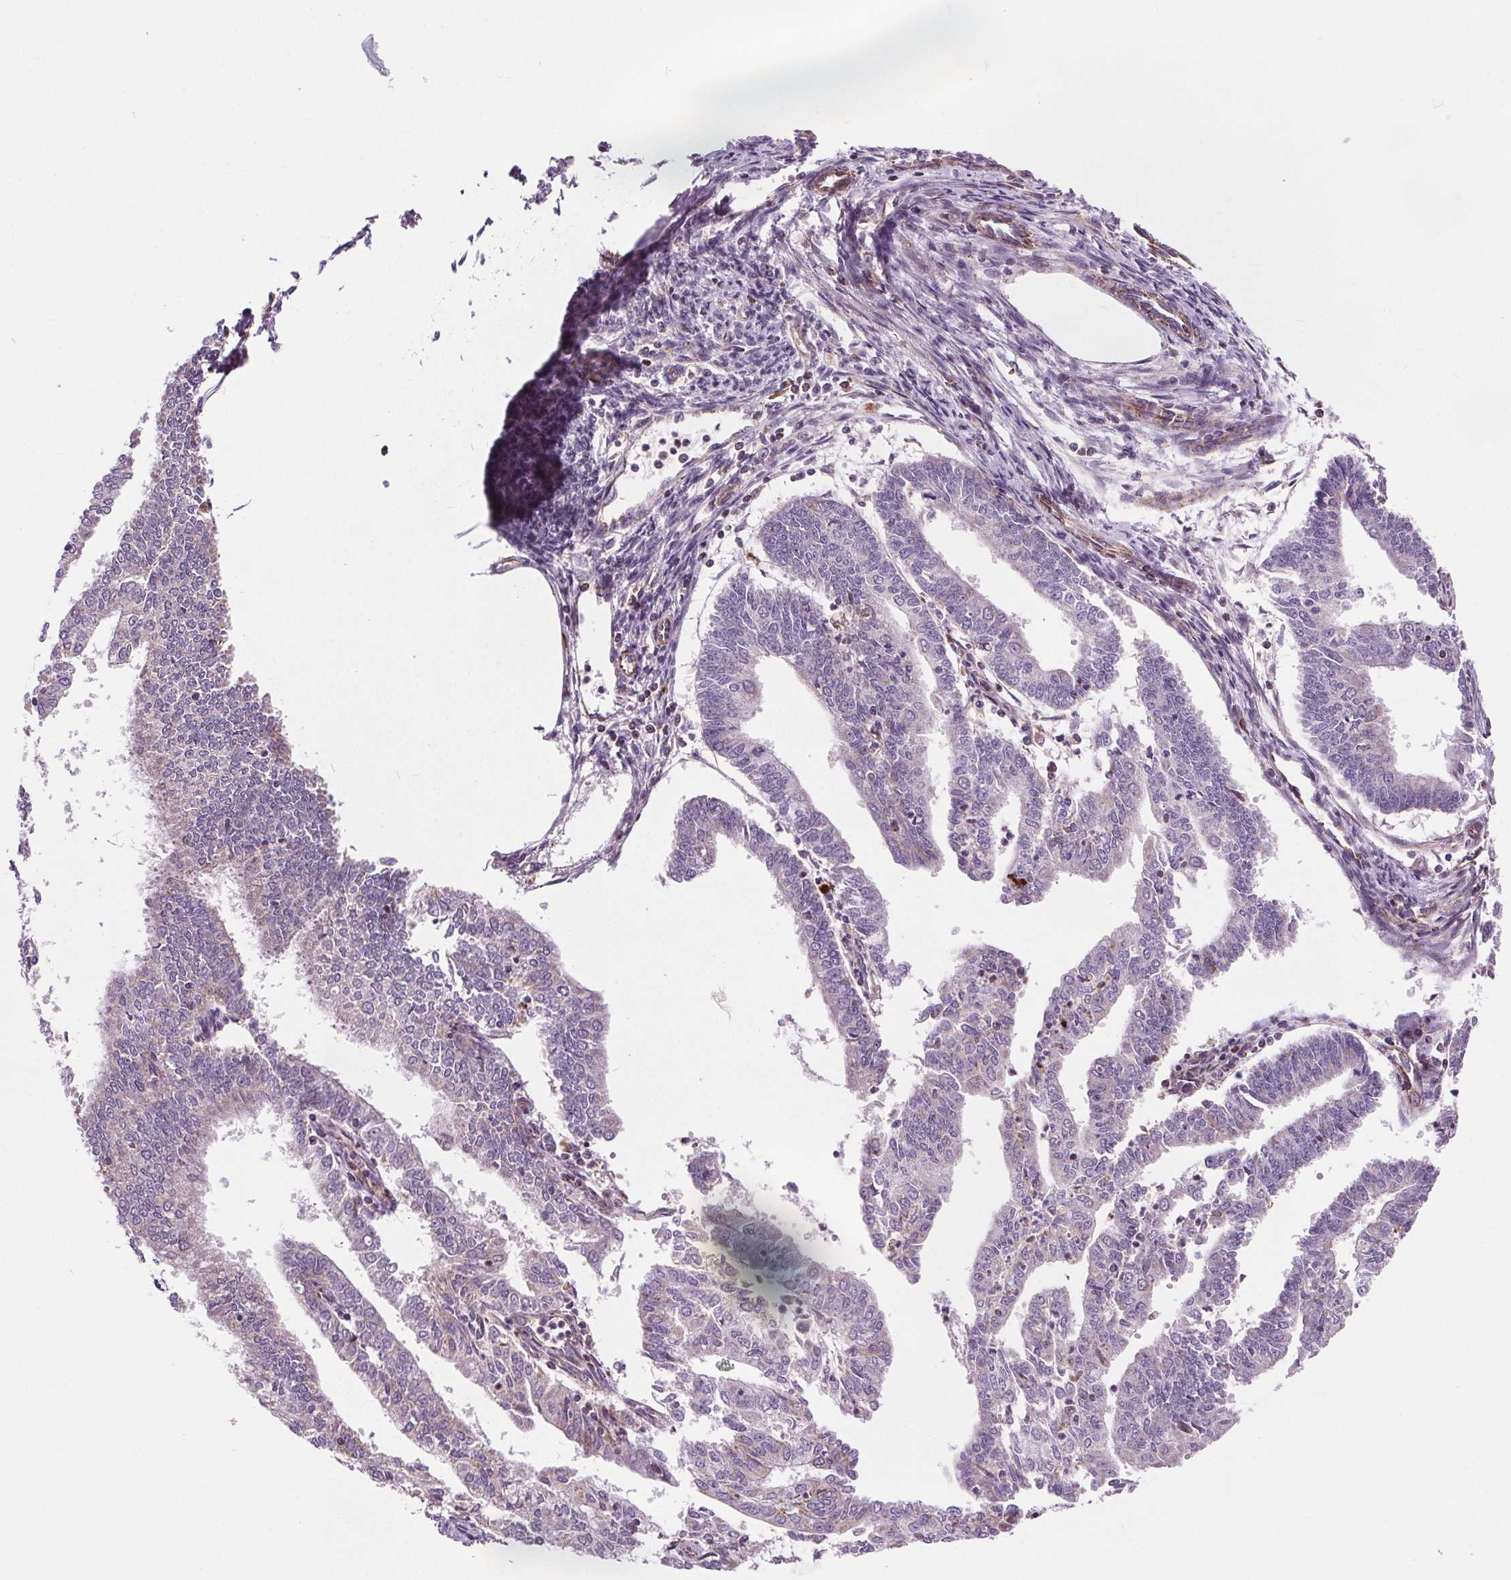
{"staining": {"intensity": "negative", "quantity": "none", "location": "none"}, "tissue": "endometrial cancer", "cell_type": "Tumor cells", "image_type": "cancer", "snomed": [{"axis": "morphology", "description": "Adenocarcinoma, NOS"}, {"axis": "topography", "description": "Endometrium"}], "caption": "This micrograph is of endometrial cancer stained with immunohistochemistry (IHC) to label a protein in brown with the nuclei are counter-stained blue. There is no expression in tumor cells.", "gene": "GOLT1B", "patient": {"sex": "female", "age": 61}}